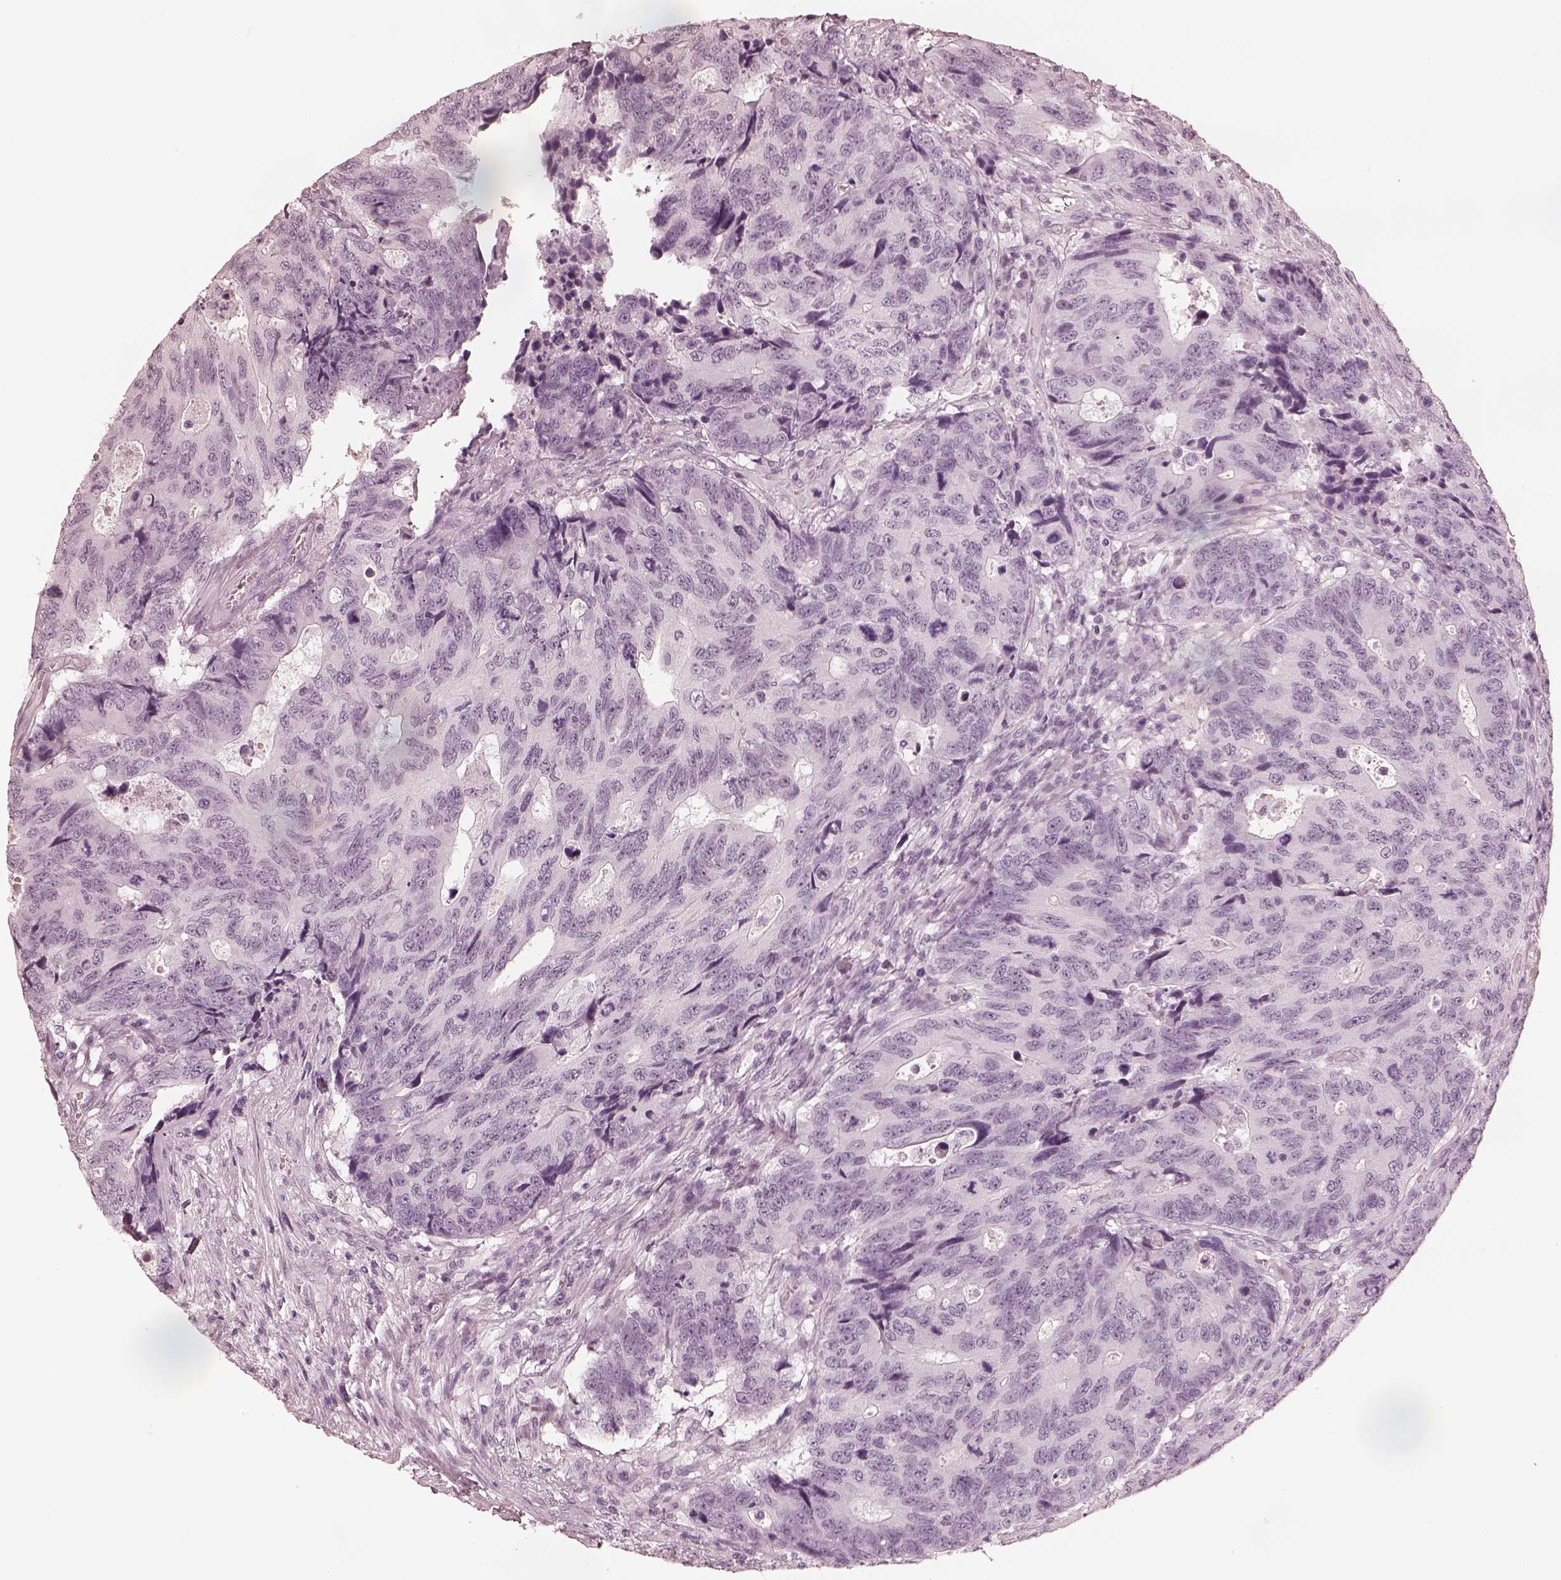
{"staining": {"intensity": "negative", "quantity": "none", "location": "none"}, "tissue": "colorectal cancer", "cell_type": "Tumor cells", "image_type": "cancer", "snomed": [{"axis": "morphology", "description": "Adenocarcinoma, NOS"}, {"axis": "topography", "description": "Colon"}], "caption": "The image demonstrates no staining of tumor cells in colorectal cancer.", "gene": "CALR3", "patient": {"sex": "female", "age": 77}}